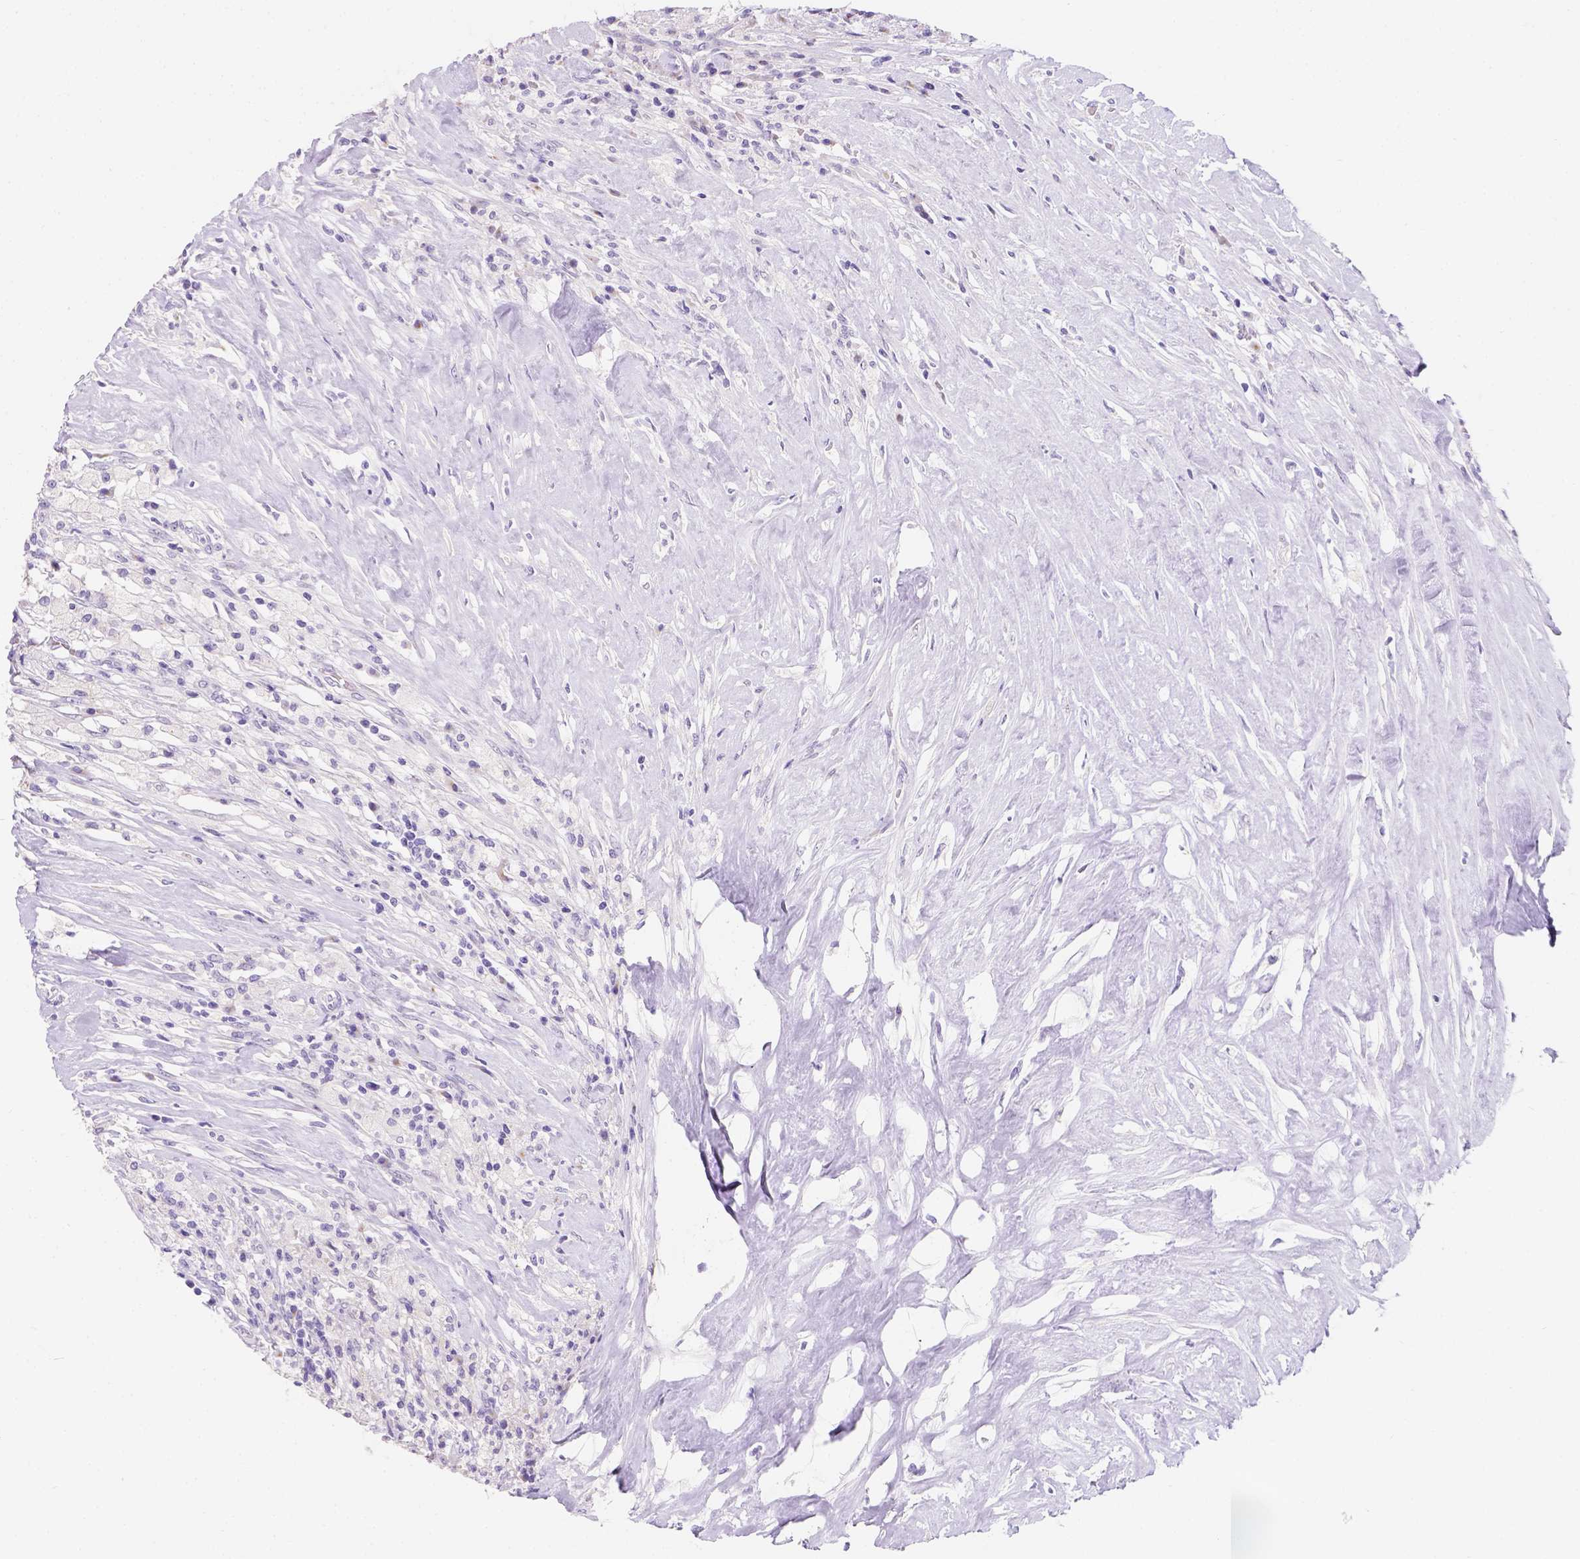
{"staining": {"intensity": "negative", "quantity": "none", "location": "none"}, "tissue": "testis cancer", "cell_type": "Tumor cells", "image_type": "cancer", "snomed": [{"axis": "morphology", "description": "Necrosis, NOS"}, {"axis": "morphology", "description": "Carcinoma, Embryonal, NOS"}, {"axis": "topography", "description": "Testis"}], "caption": "IHC micrograph of neoplastic tissue: human testis embryonal carcinoma stained with DAB (3,3'-diaminobenzidine) demonstrates no significant protein positivity in tumor cells.", "gene": "PHF7", "patient": {"sex": "male", "age": 19}}